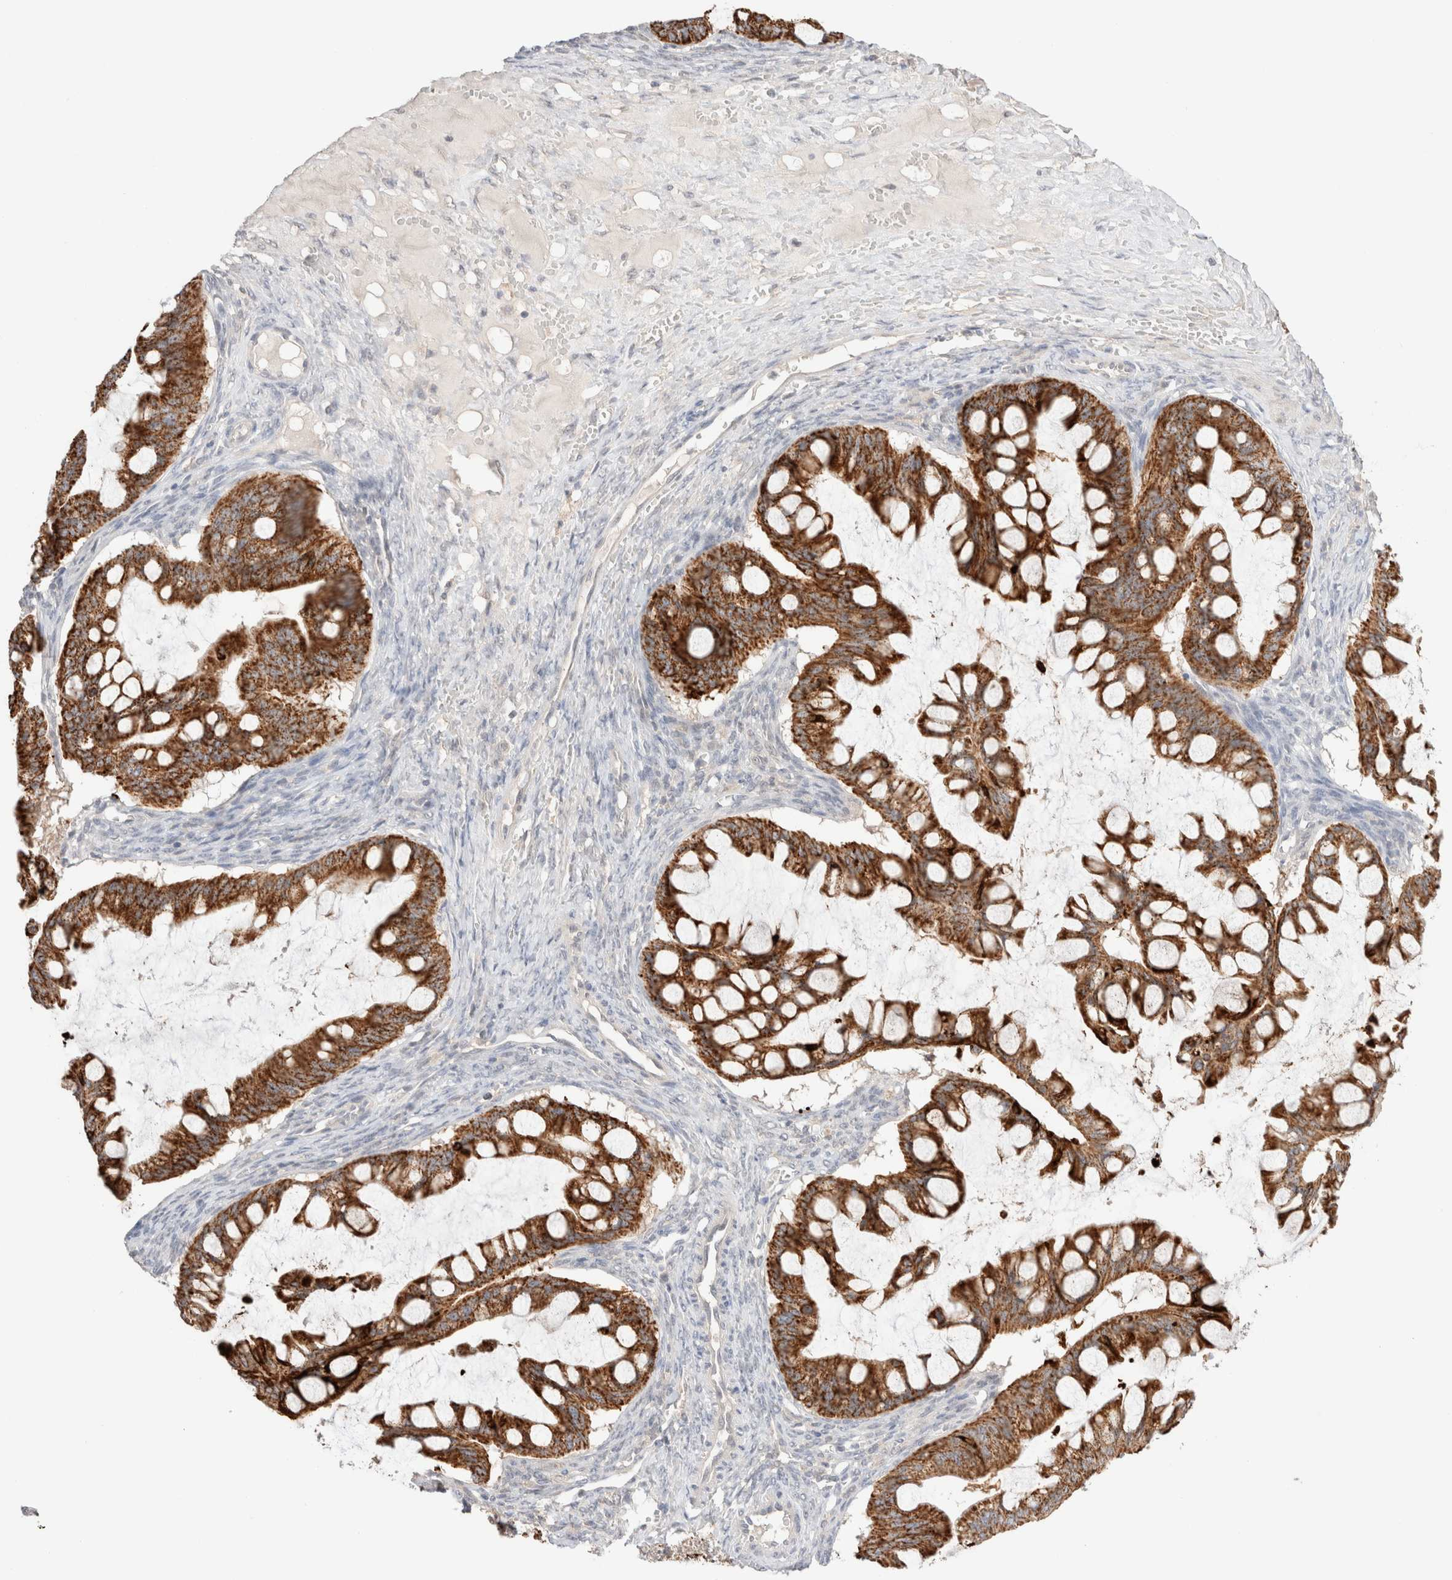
{"staining": {"intensity": "strong", "quantity": ">75%", "location": "cytoplasmic/membranous"}, "tissue": "ovarian cancer", "cell_type": "Tumor cells", "image_type": "cancer", "snomed": [{"axis": "morphology", "description": "Cystadenocarcinoma, mucinous, NOS"}, {"axis": "topography", "description": "Ovary"}], "caption": "The micrograph displays a brown stain indicating the presence of a protein in the cytoplasmic/membranous of tumor cells in ovarian cancer.", "gene": "TRIM41", "patient": {"sex": "female", "age": 73}}